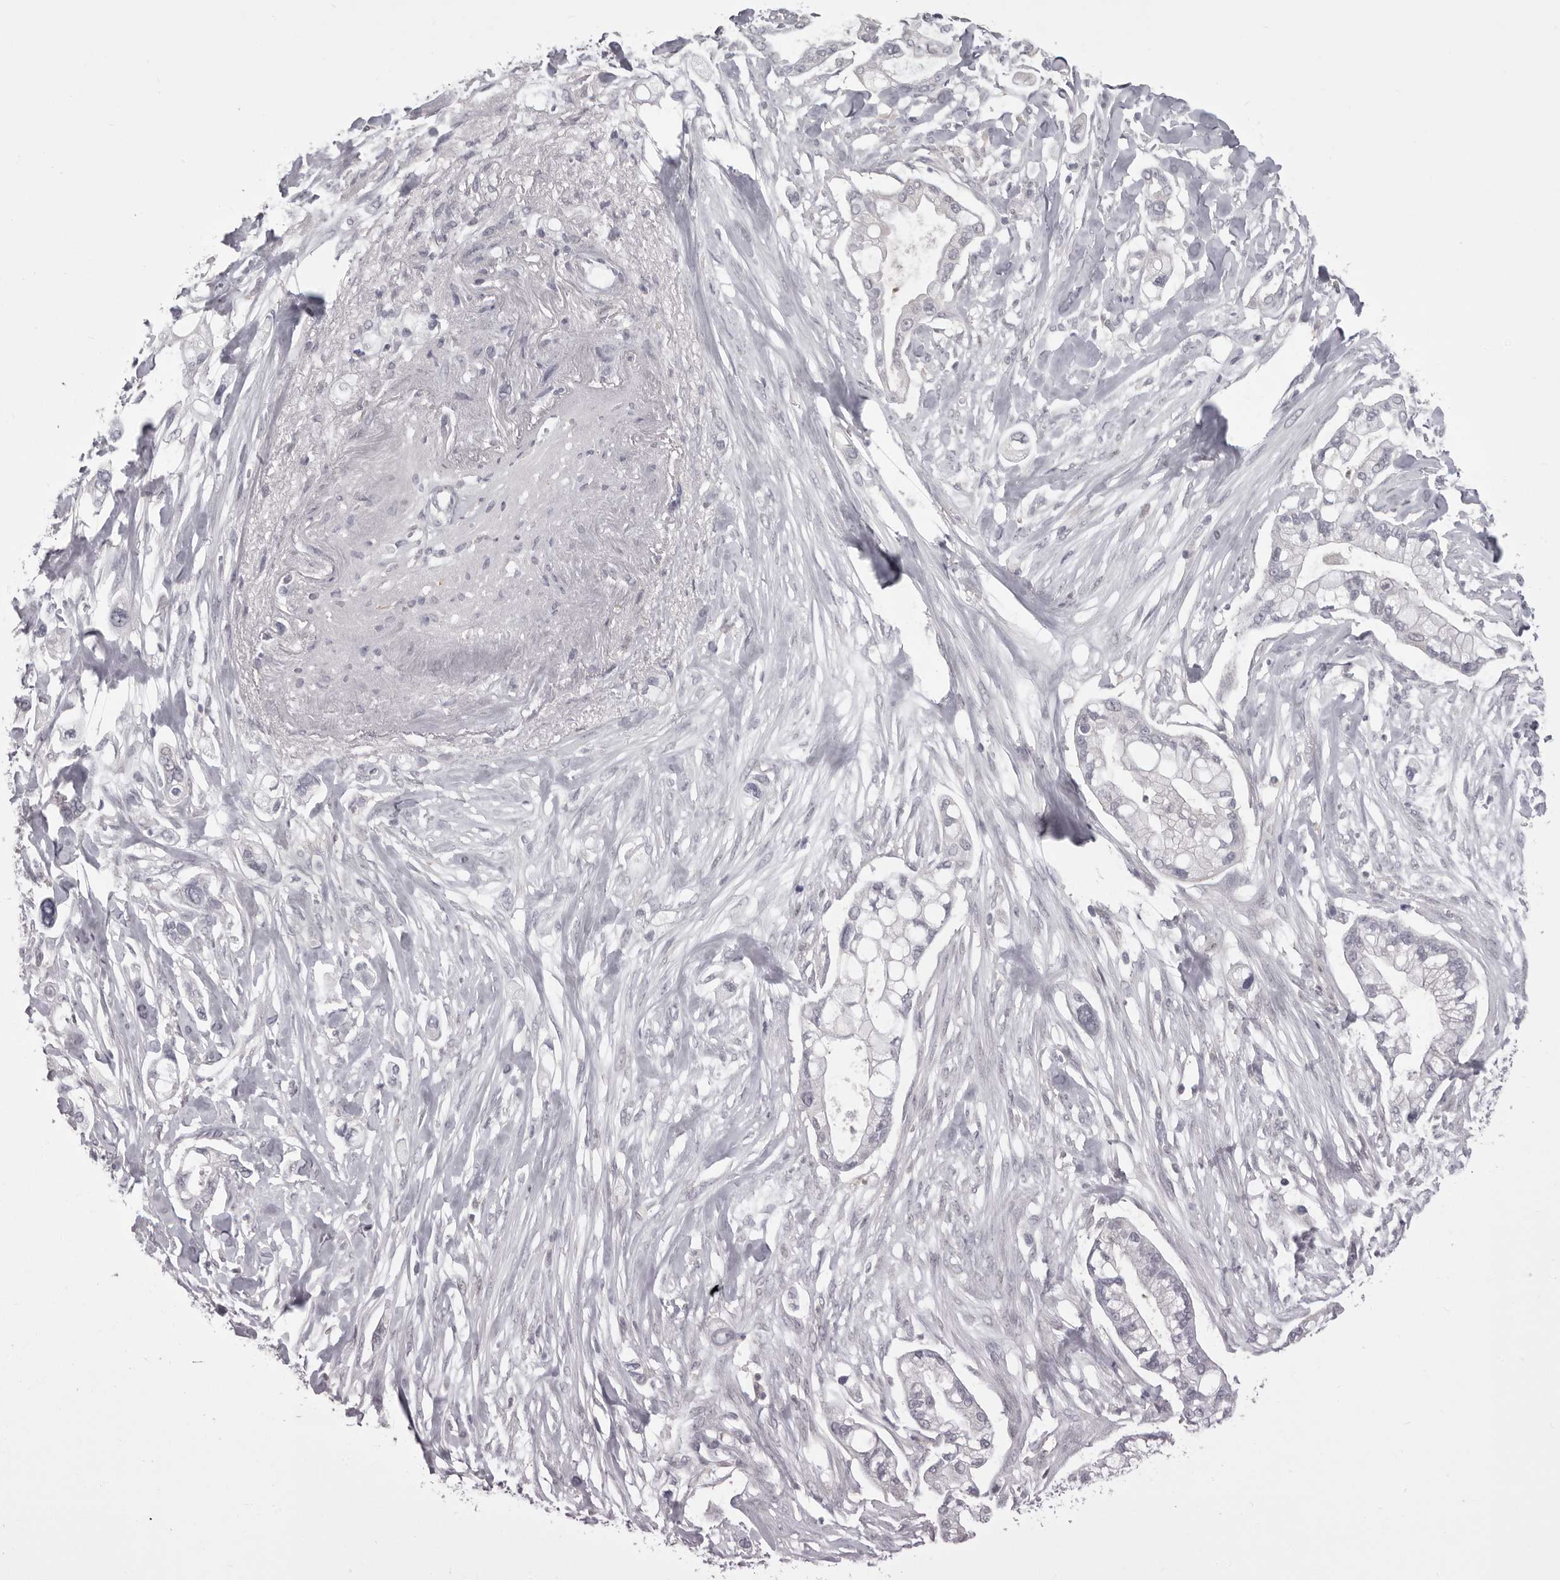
{"staining": {"intensity": "negative", "quantity": "none", "location": "none"}, "tissue": "pancreatic cancer", "cell_type": "Tumor cells", "image_type": "cancer", "snomed": [{"axis": "morphology", "description": "Adenocarcinoma, NOS"}, {"axis": "topography", "description": "Pancreas"}], "caption": "An IHC micrograph of pancreatic cancer (adenocarcinoma) is shown. There is no staining in tumor cells of pancreatic cancer (adenocarcinoma).", "gene": "MDH1", "patient": {"sex": "male", "age": 68}}